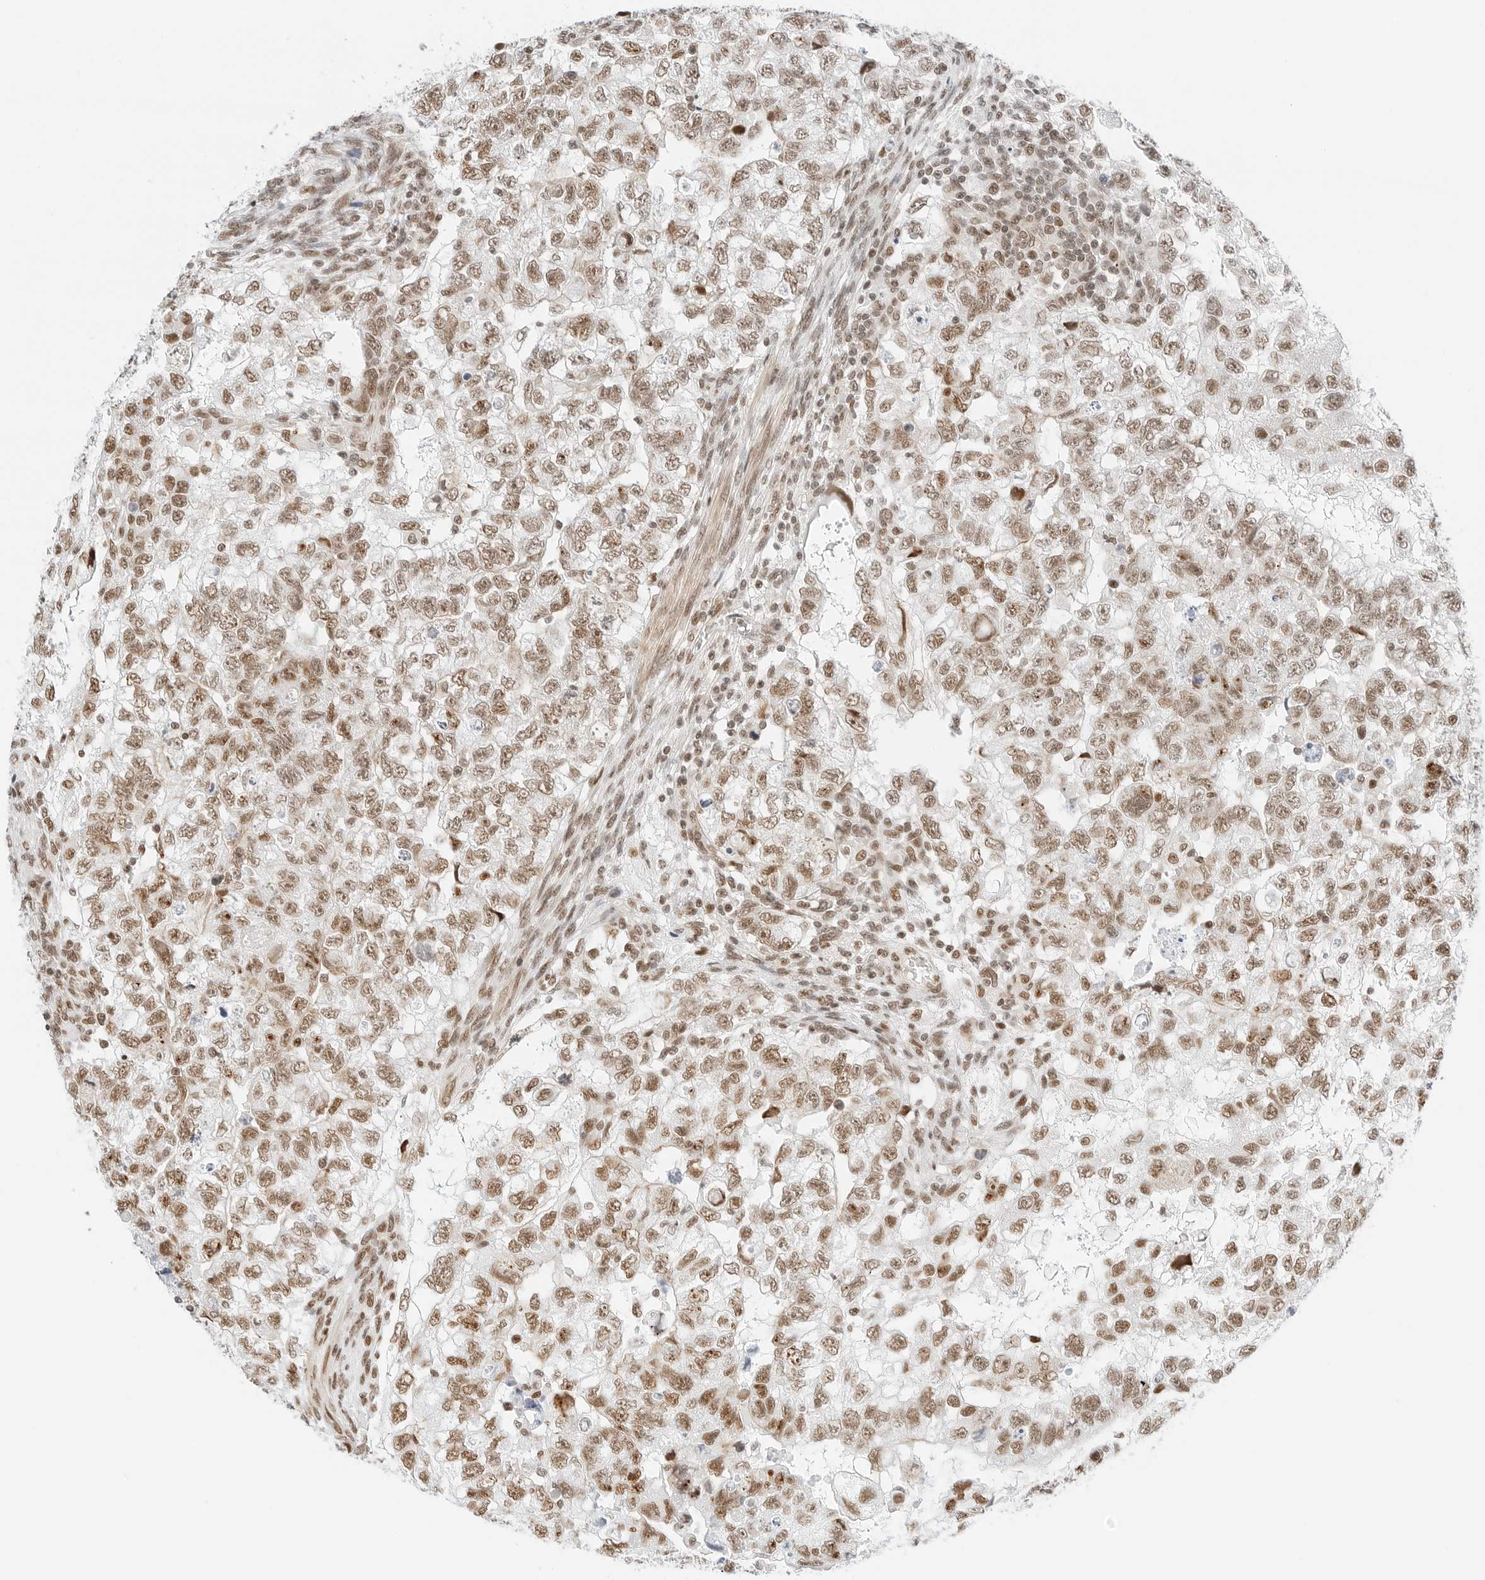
{"staining": {"intensity": "moderate", "quantity": ">75%", "location": "nuclear"}, "tissue": "testis cancer", "cell_type": "Tumor cells", "image_type": "cancer", "snomed": [{"axis": "morphology", "description": "Carcinoma, Embryonal, NOS"}, {"axis": "topography", "description": "Testis"}], "caption": "An immunohistochemistry micrograph of neoplastic tissue is shown. Protein staining in brown labels moderate nuclear positivity in embryonal carcinoma (testis) within tumor cells. Nuclei are stained in blue.", "gene": "CRTC2", "patient": {"sex": "male", "age": 37}}